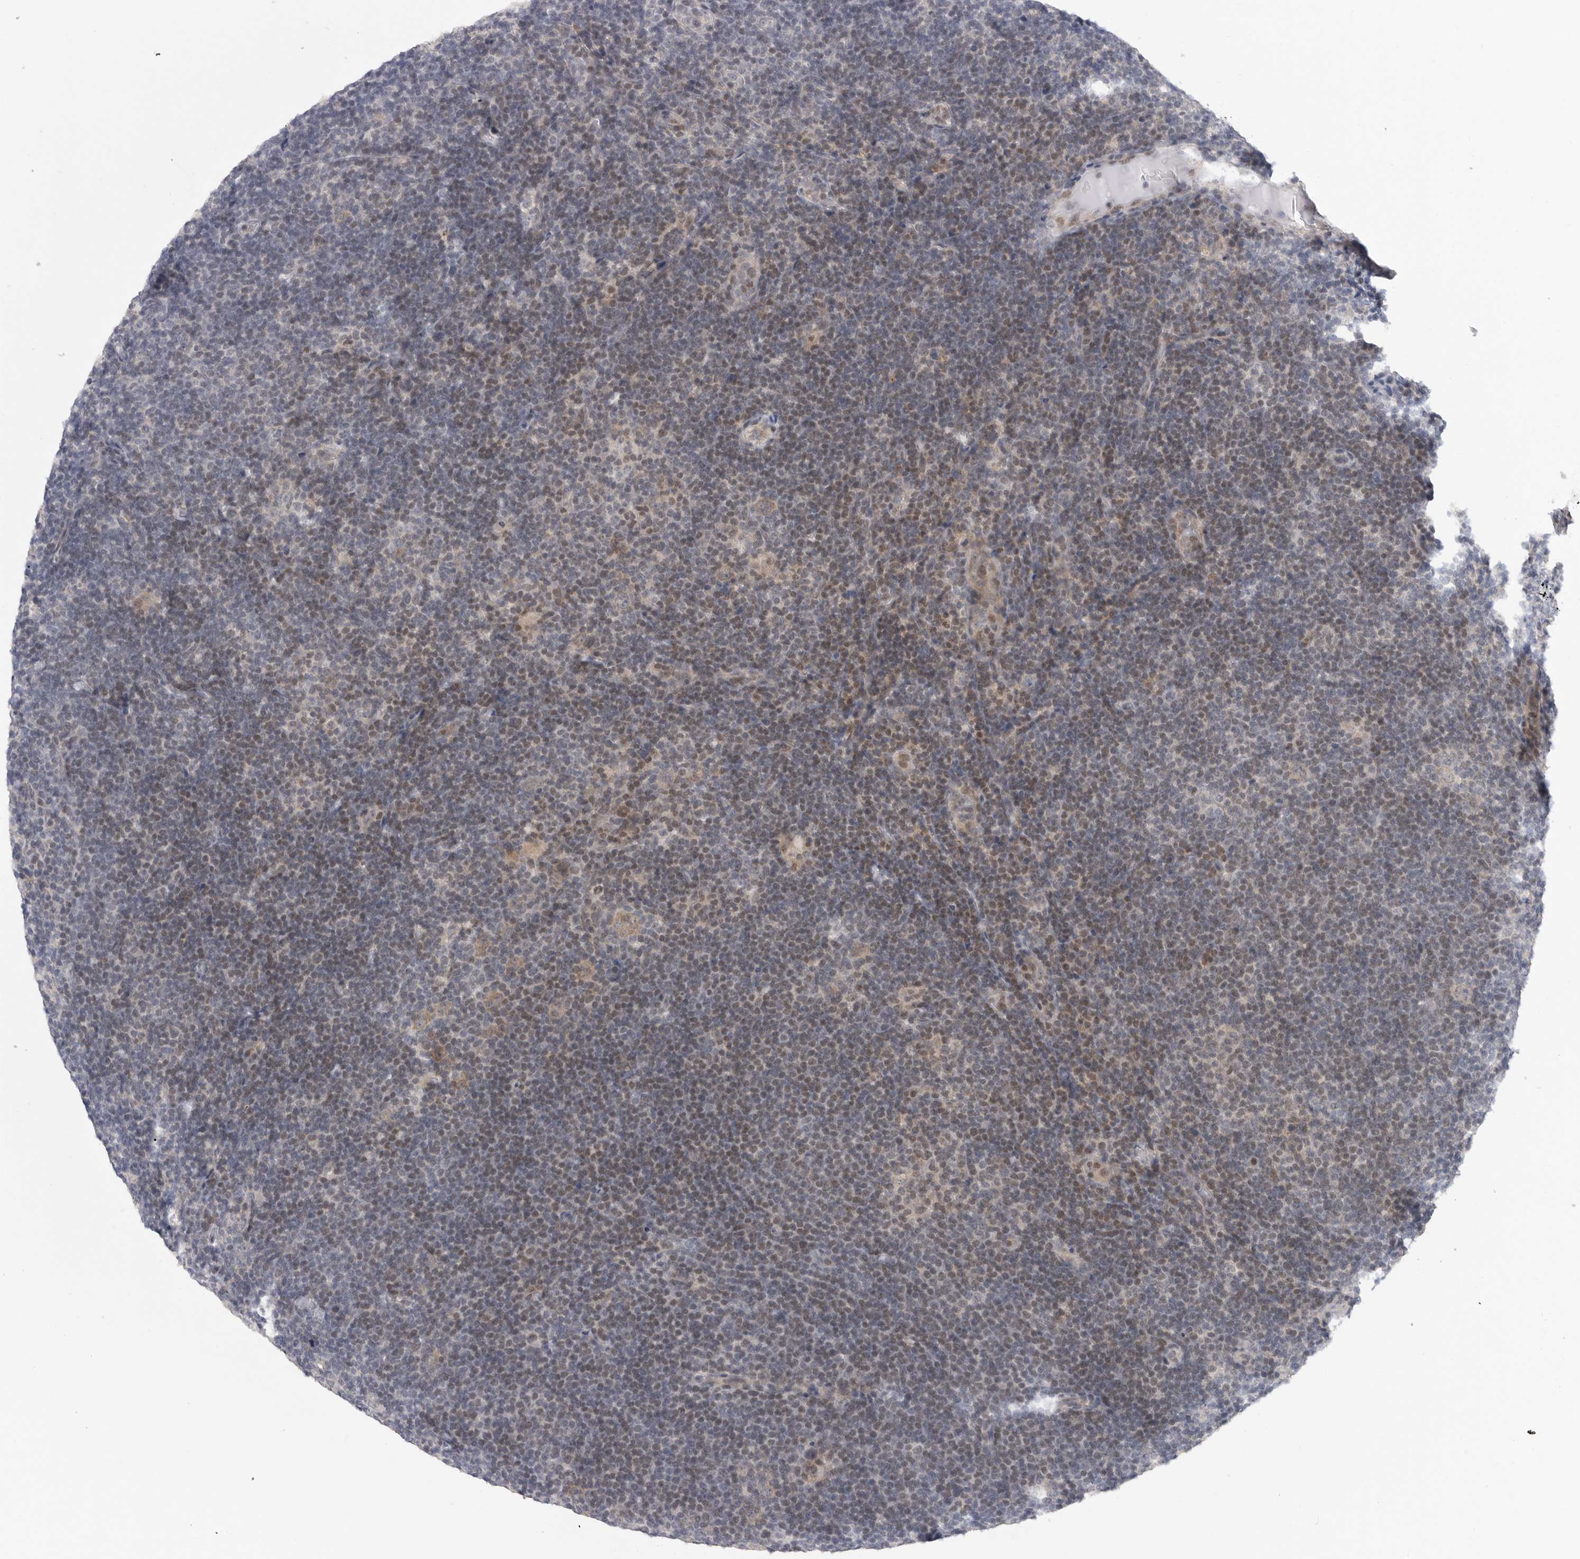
{"staining": {"intensity": "negative", "quantity": "none", "location": "none"}, "tissue": "lymphoma", "cell_type": "Tumor cells", "image_type": "cancer", "snomed": [{"axis": "morphology", "description": "Hodgkin's disease, NOS"}, {"axis": "topography", "description": "Lymph node"}], "caption": "An image of human Hodgkin's disease is negative for staining in tumor cells.", "gene": "FBXO43", "patient": {"sex": "female", "age": 57}}